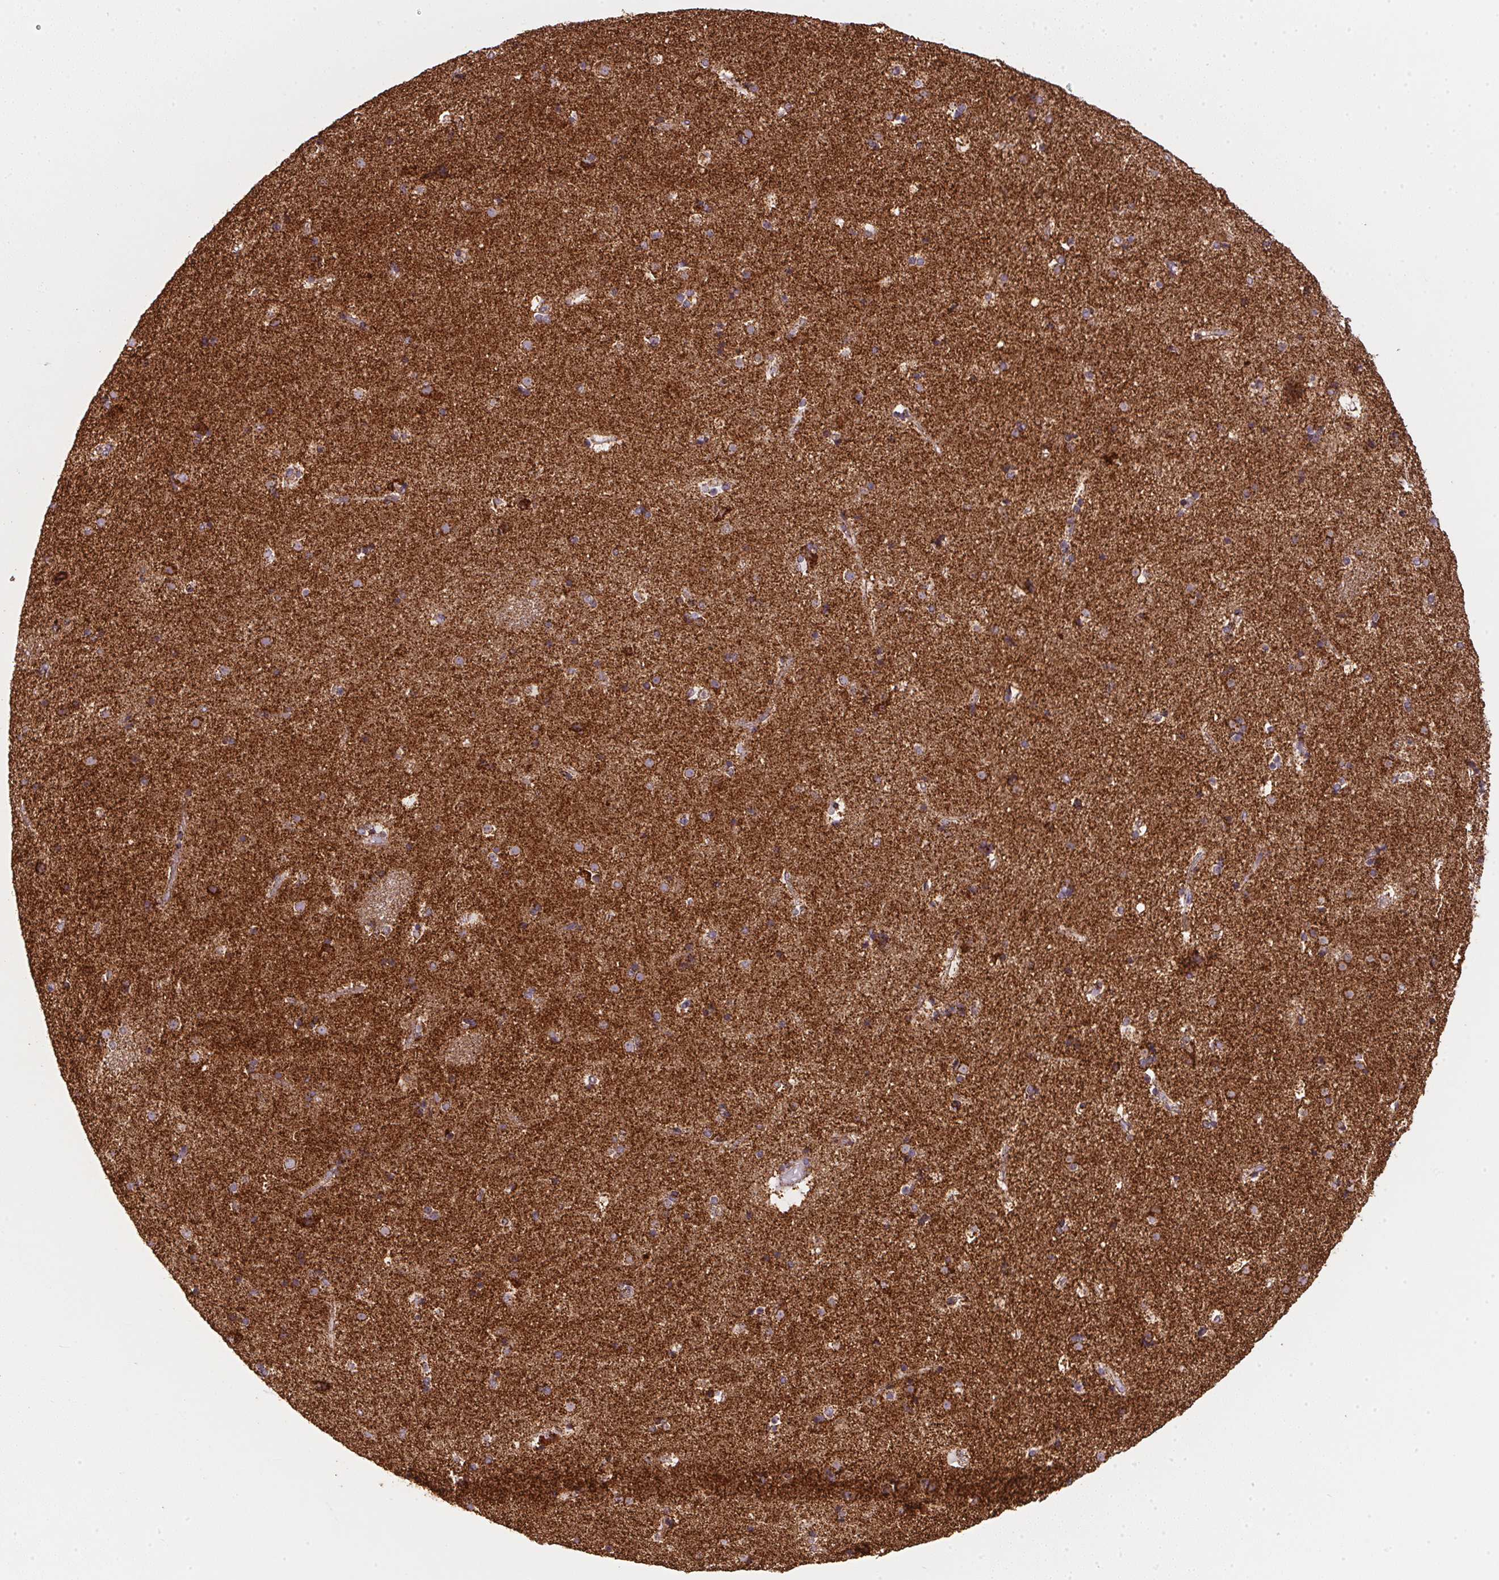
{"staining": {"intensity": "strong", "quantity": ">75%", "location": "cytoplasmic/membranous"}, "tissue": "caudate", "cell_type": "Glial cells", "image_type": "normal", "snomed": [{"axis": "morphology", "description": "Normal tissue, NOS"}, {"axis": "topography", "description": "Lateral ventricle wall"}], "caption": "DAB (3,3'-diaminobenzidine) immunohistochemical staining of benign caudate shows strong cytoplasmic/membranous protein expression in about >75% of glial cells.", "gene": "NDUFS2", "patient": {"sex": "female", "age": 71}}